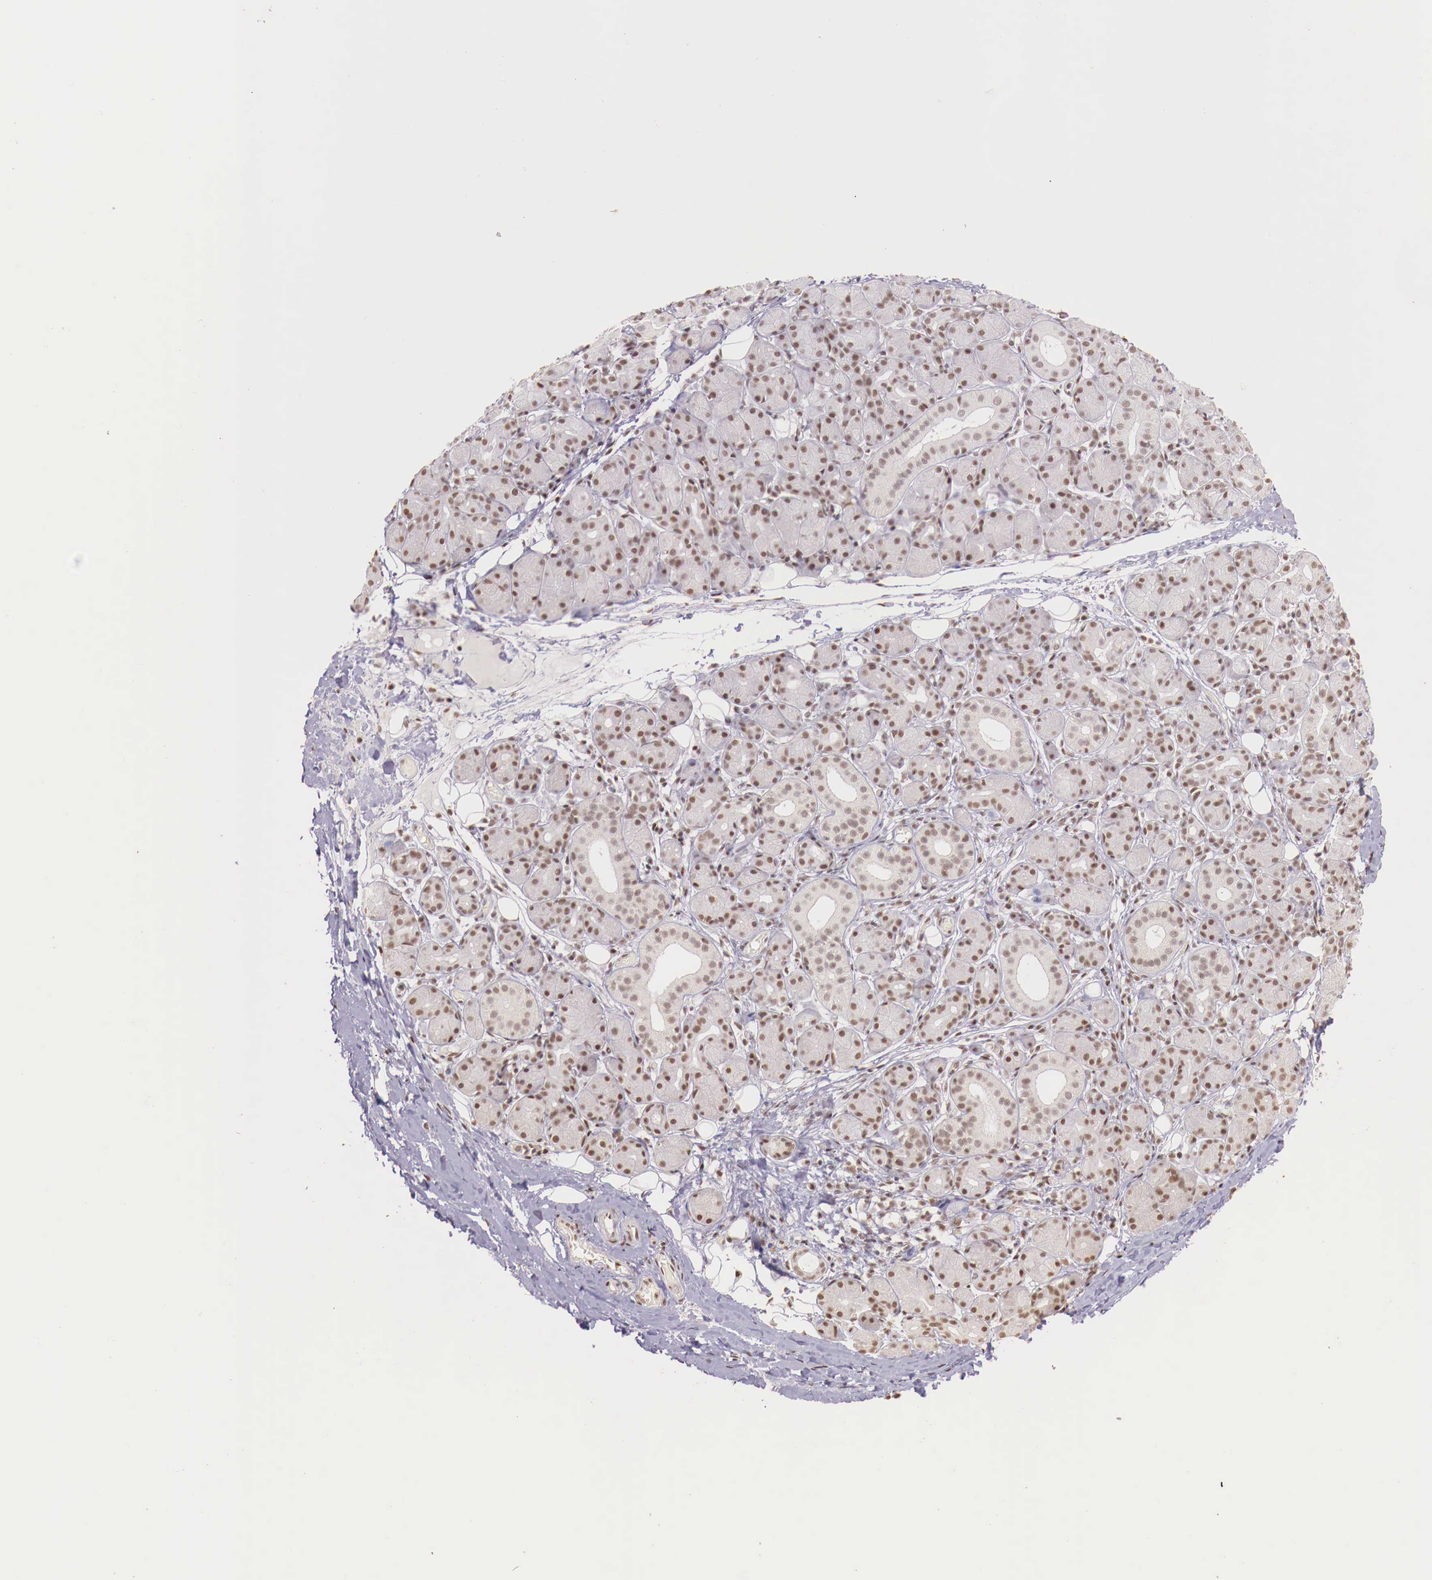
{"staining": {"intensity": "moderate", "quantity": ">75%", "location": "nuclear"}, "tissue": "salivary gland", "cell_type": "Glandular cells", "image_type": "normal", "snomed": [{"axis": "morphology", "description": "Normal tissue, NOS"}, {"axis": "topography", "description": "Salivary gland"}, {"axis": "topography", "description": "Peripheral nerve tissue"}], "caption": "Immunohistochemical staining of normal human salivary gland demonstrates medium levels of moderate nuclear expression in about >75% of glandular cells. (DAB (3,3'-diaminobenzidine) IHC, brown staining for protein, blue staining for nuclei).", "gene": "SP1", "patient": {"sex": "male", "age": 62}}